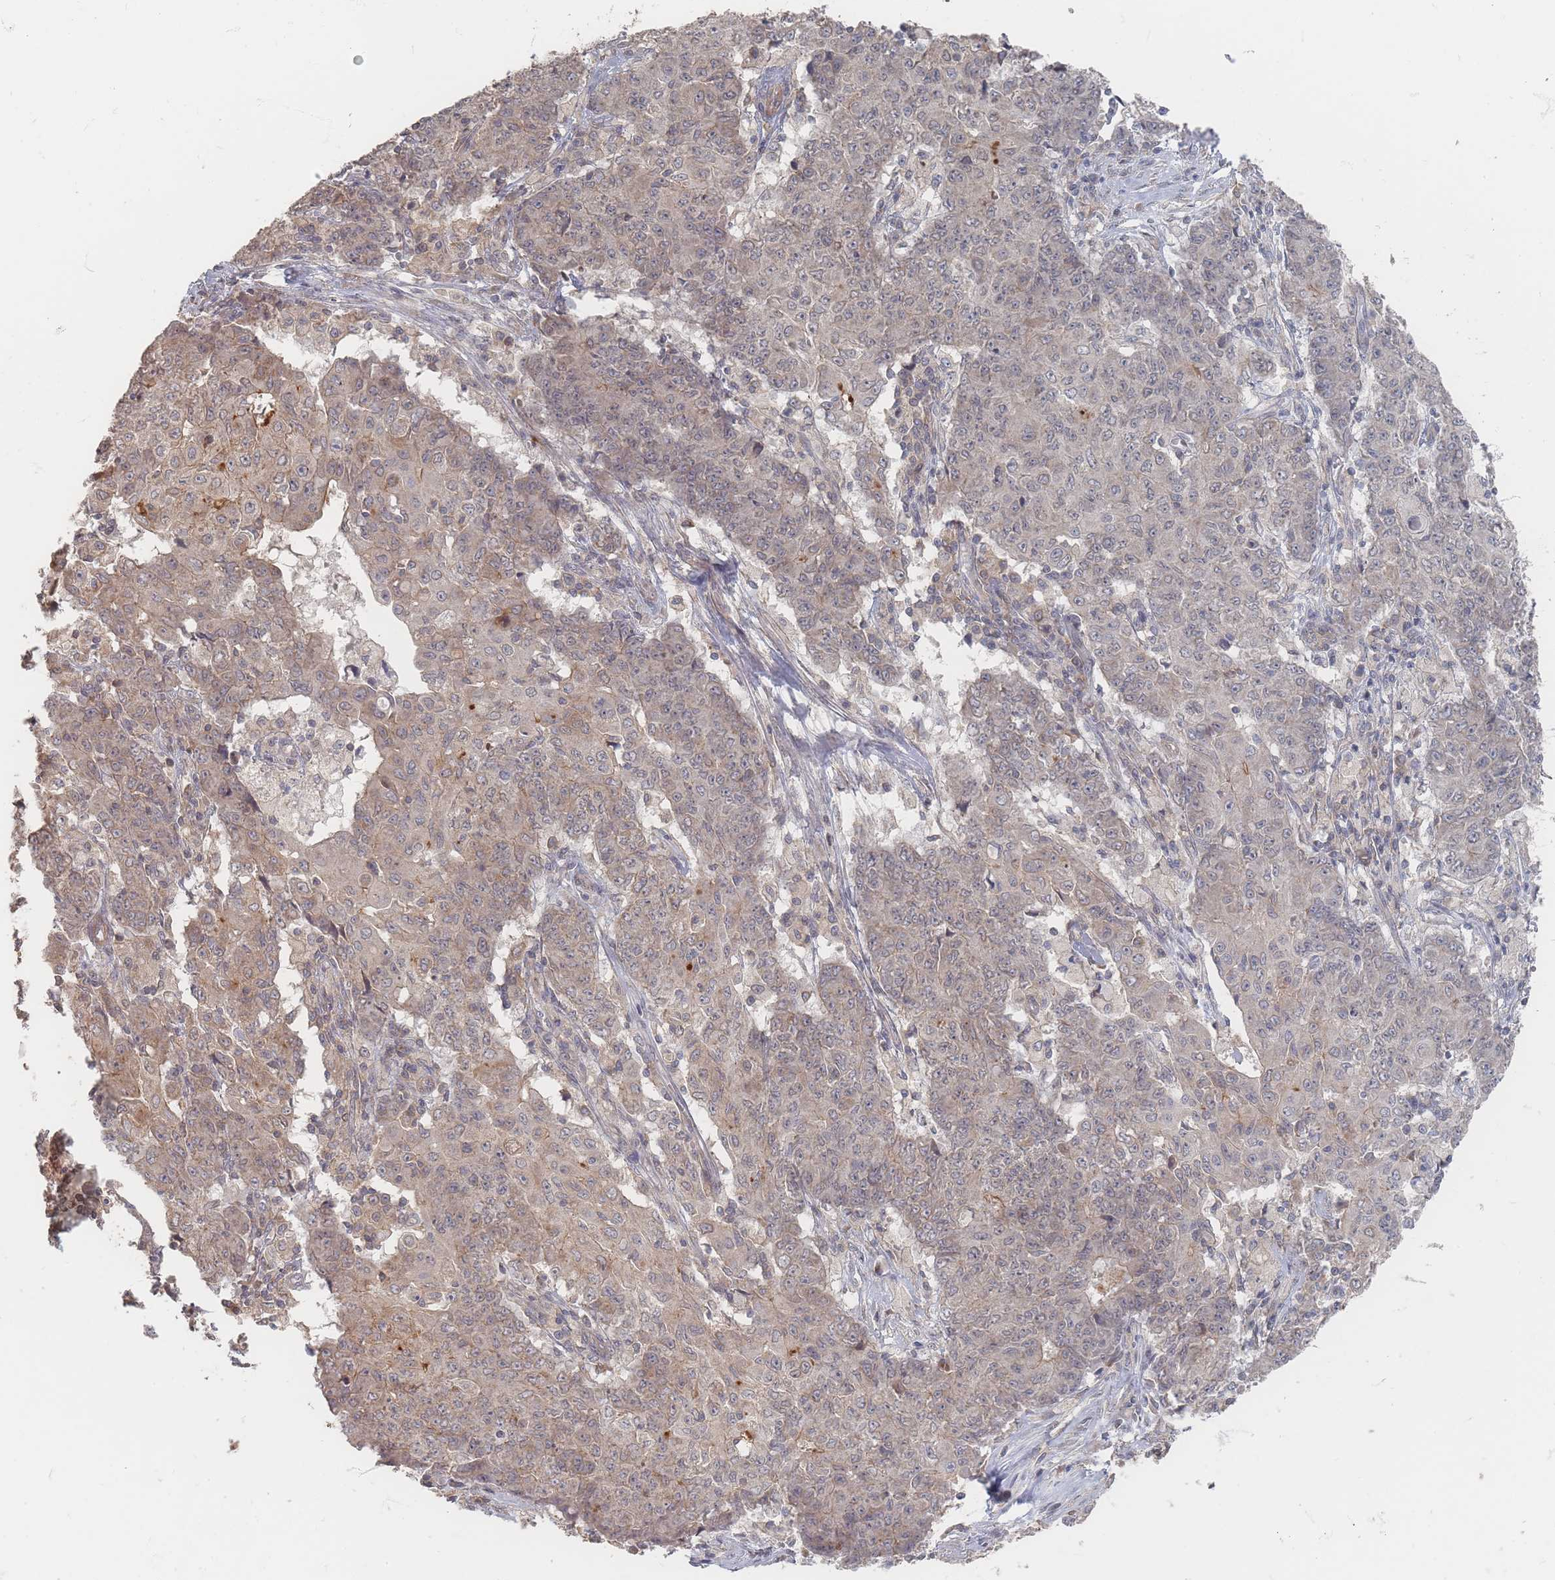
{"staining": {"intensity": "weak", "quantity": "25%-75%", "location": "cytoplasmic/membranous"}, "tissue": "ovarian cancer", "cell_type": "Tumor cells", "image_type": "cancer", "snomed": [{"axis": "morphology", "description": "Carcinoma, endometroid"}, {"axis": "topography", "description": "Ovary"}], "caption": "Ovarian cancer stained with IHC demonstrates weak cytoplasmic/membranous positivity in approximately 25%-75% of tumor cells. (Brightfield microscopy of DAB IHC at high magnification).", "gene": "GLE1", "patient": {"sex": "female", "age": 42}}